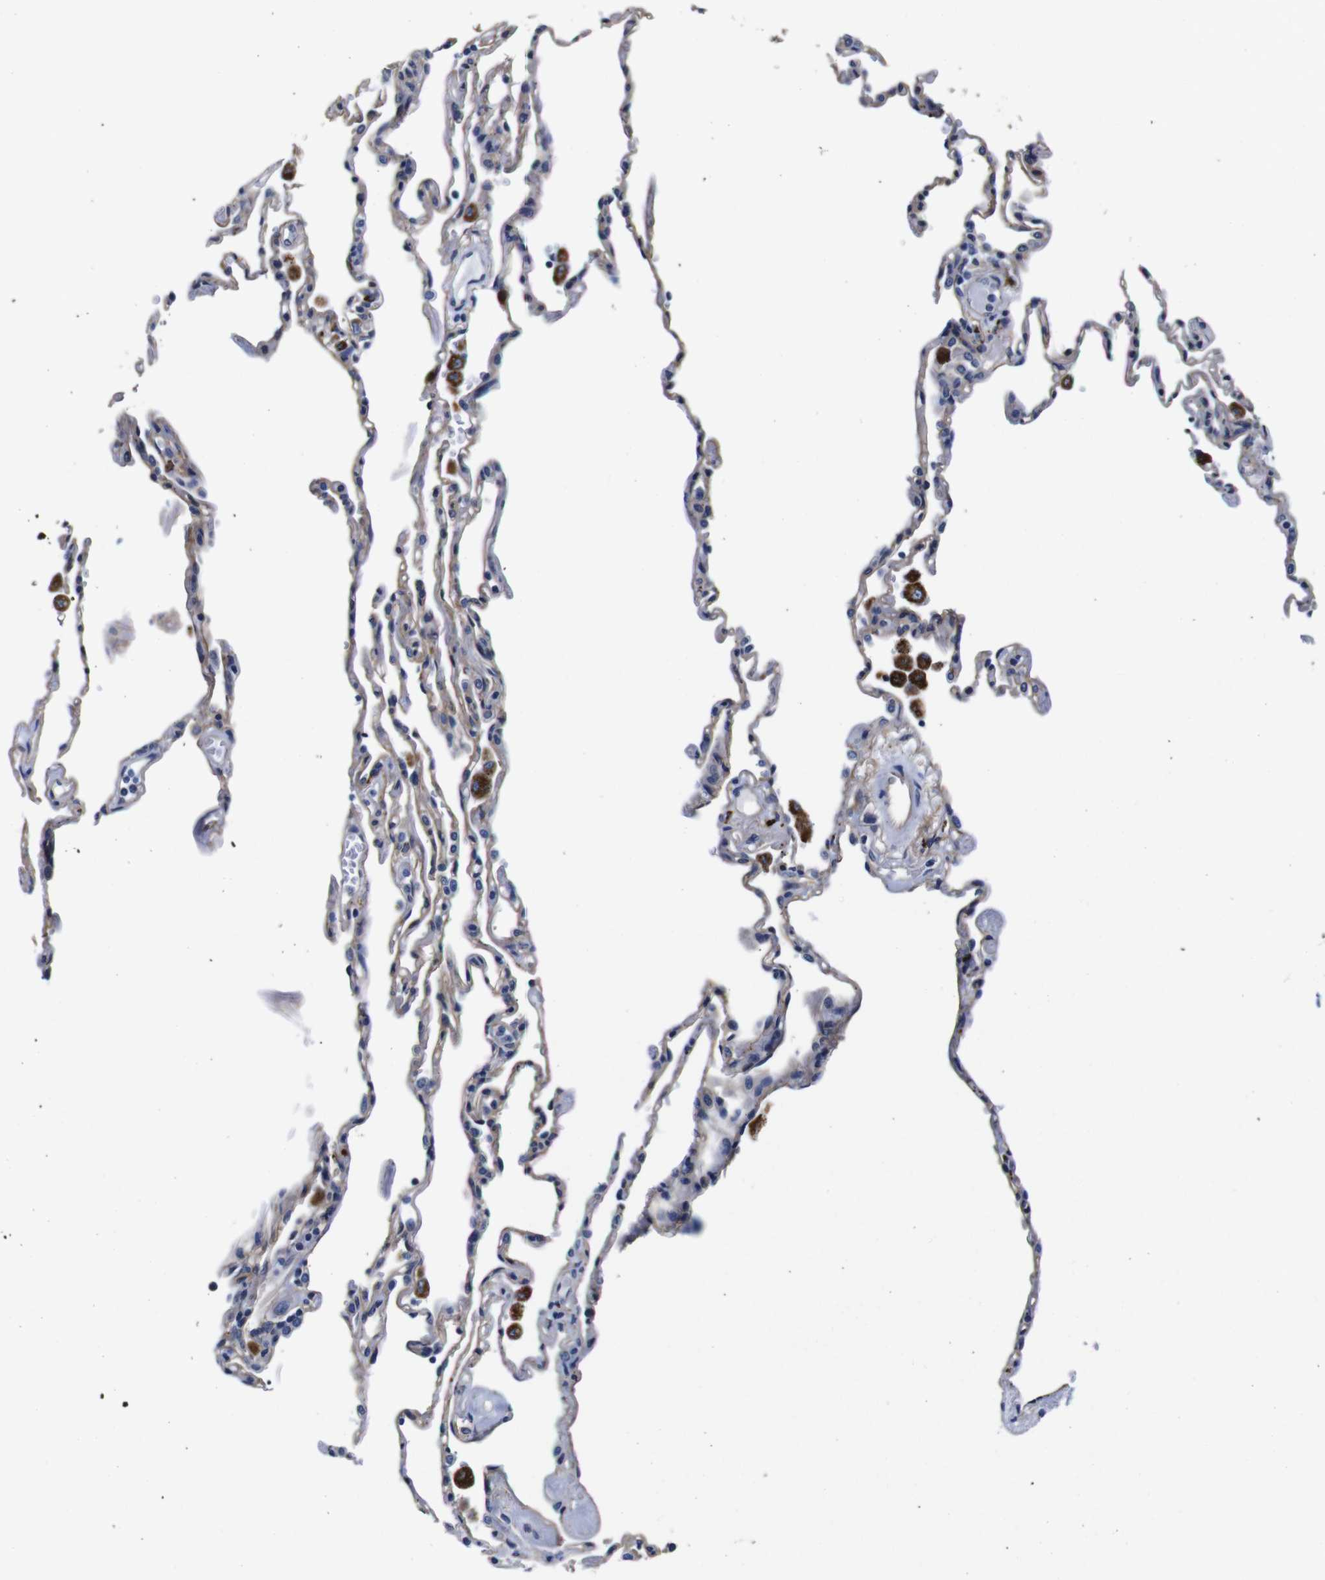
{"staining": {"intensity": "weak", "quantity": "25%-75%", "location": "cytoplasmic/membranous"}, "tissue": "lung", "cell_type": "Alveolar cells", "image_type": "normal", "snomed": [{"axis": "morphology", "description": "Normal tissue, NOS"}, {"axis": "topography", "description": "Lung"}], "caption": "Protein expression analysis of unremarkable human lung reveals weak cytoplasmic/membranous expression in approximately 25%-75% of alveolar cells.", "gene": "GIMAP2", "patient": {"sex": "male", "age": 59}}